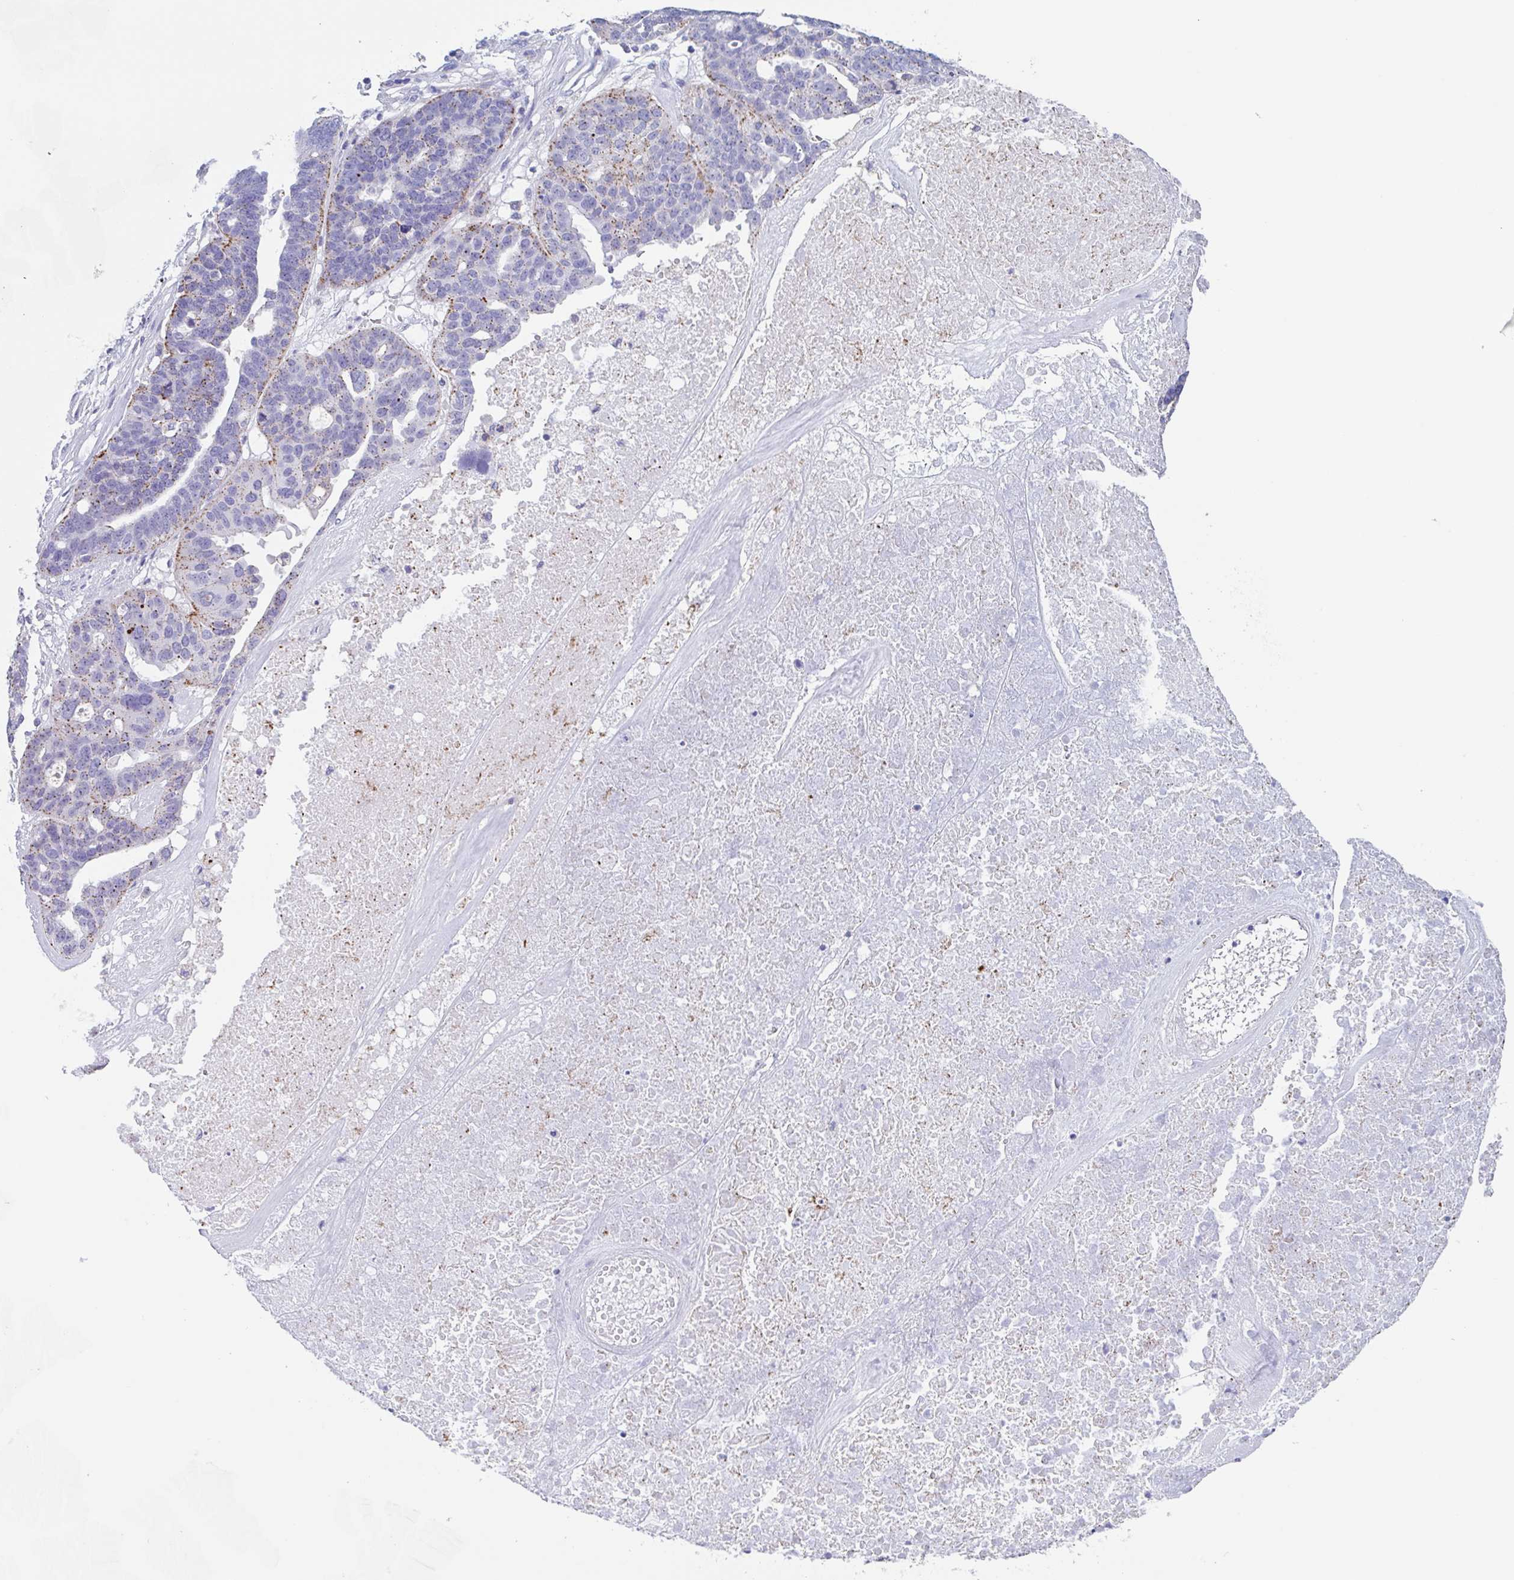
{"staining": {"intensity": "moderate", "quantity": "25%-75%", "location": "cytoplasmic/membranous"}, "tissue": "ovarian cancer", "cell_type": "Tumor cells", "image_type": "cancer", "snomed": [{"axis": "morphology", "description": "Cystadenocarcinoma, serous, NOS"}, {"axis": "topography", "description": "Ovary"}], "caption": "Immunohistochemistry of ovarian serous cystadenocarcinoma displays medium levels of moderate cytoplasmic/membranous expression in about 25%-75% of tumor cells. Using DAB (brown) and hematoxylin (blue) stains, captured at high magnification using brightfield microscopy.", "gene": "CHMP5", "patient": {"sex": "female", "age": 59}}